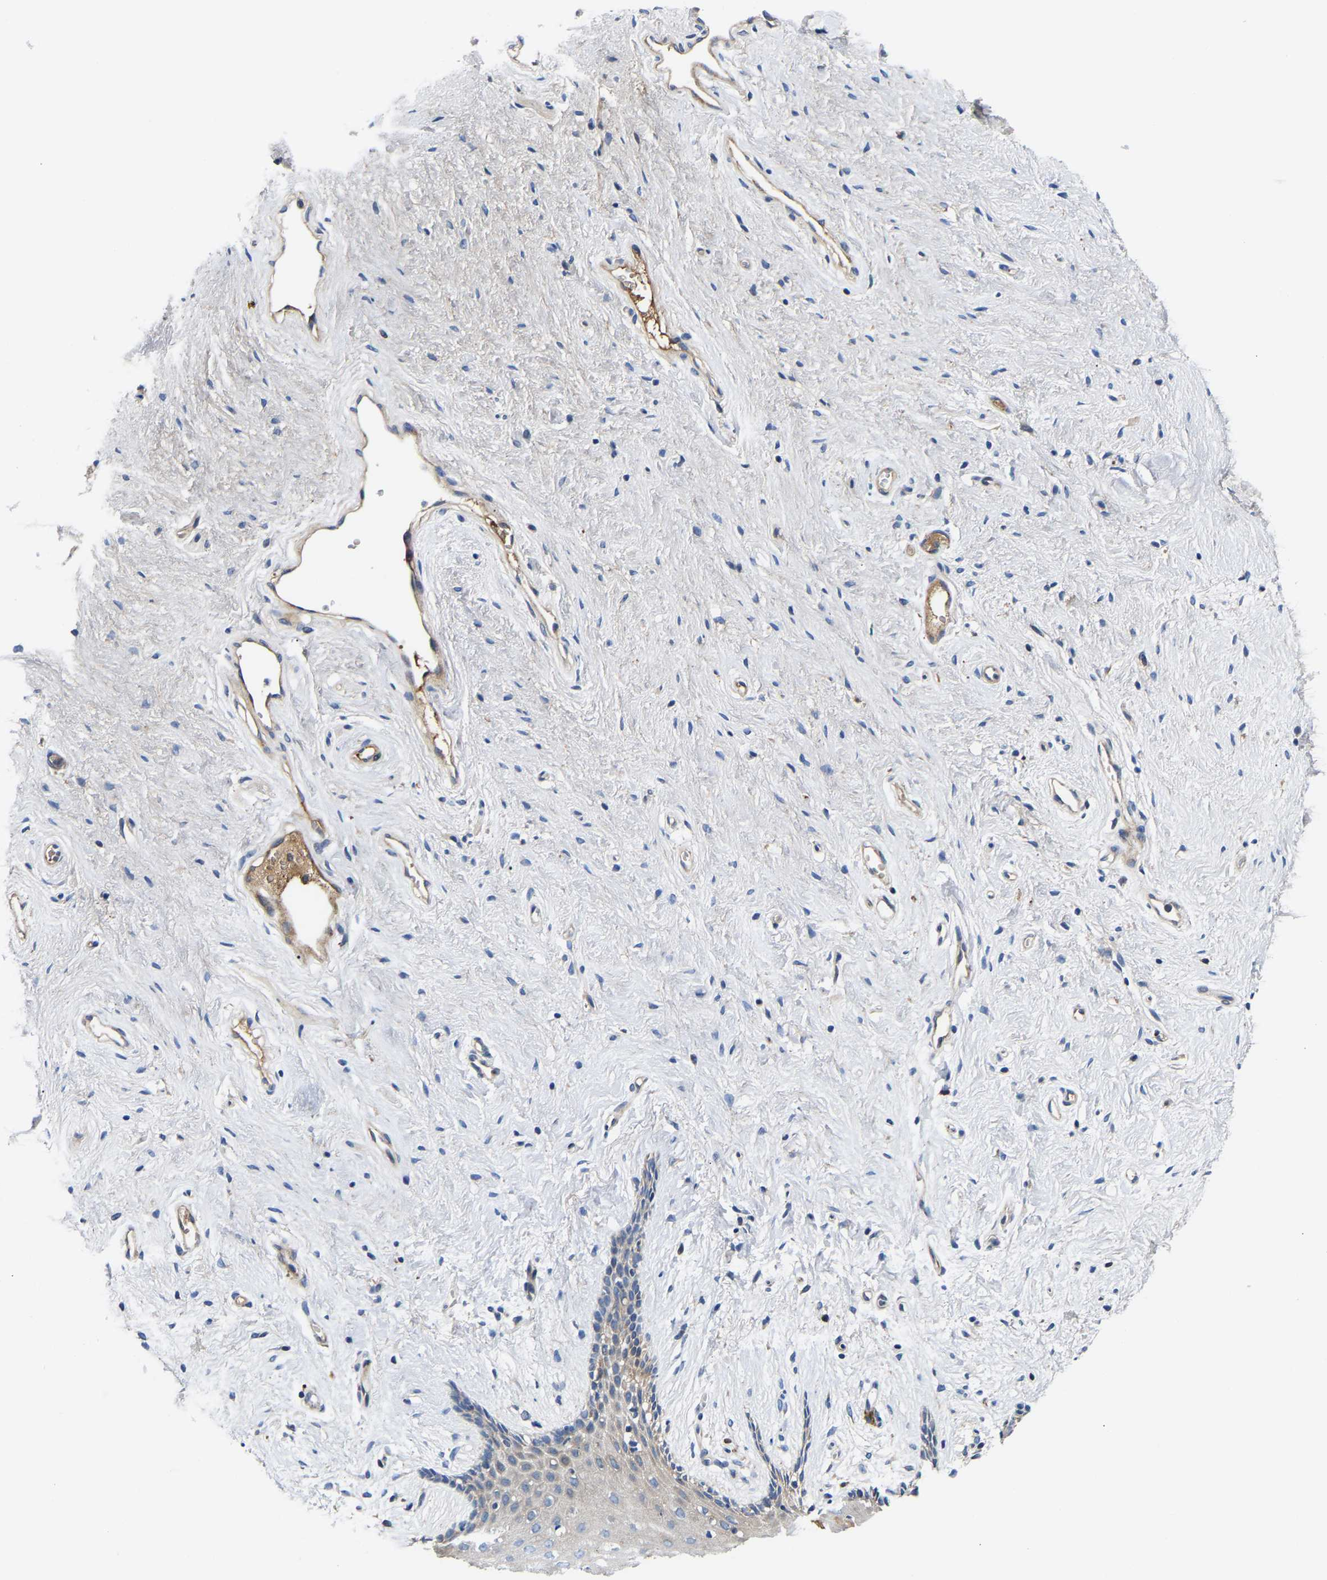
{"staining": {"intensity": "weak", "quantity": "<25%", "location": "cytoplasmic/membranous"}, "tissue": "vagina", "cell_type": "Squamous epithelial cells", "image_type": "normal", "snomed": [{"axis": "morphology", "description": "Normal tissue, NOS"}, {"axis": "topography", "description": "Vagina"}], "caption": "Vagina was stained to show a protein in brown. There is no significant expression in squamous epithelial cells. (DAB (3,3'-diaminobenzidine) immunohistochemistry, high magnification).", "gene": "AIMP2", "patient": {"sex": "female", "age": 44}}